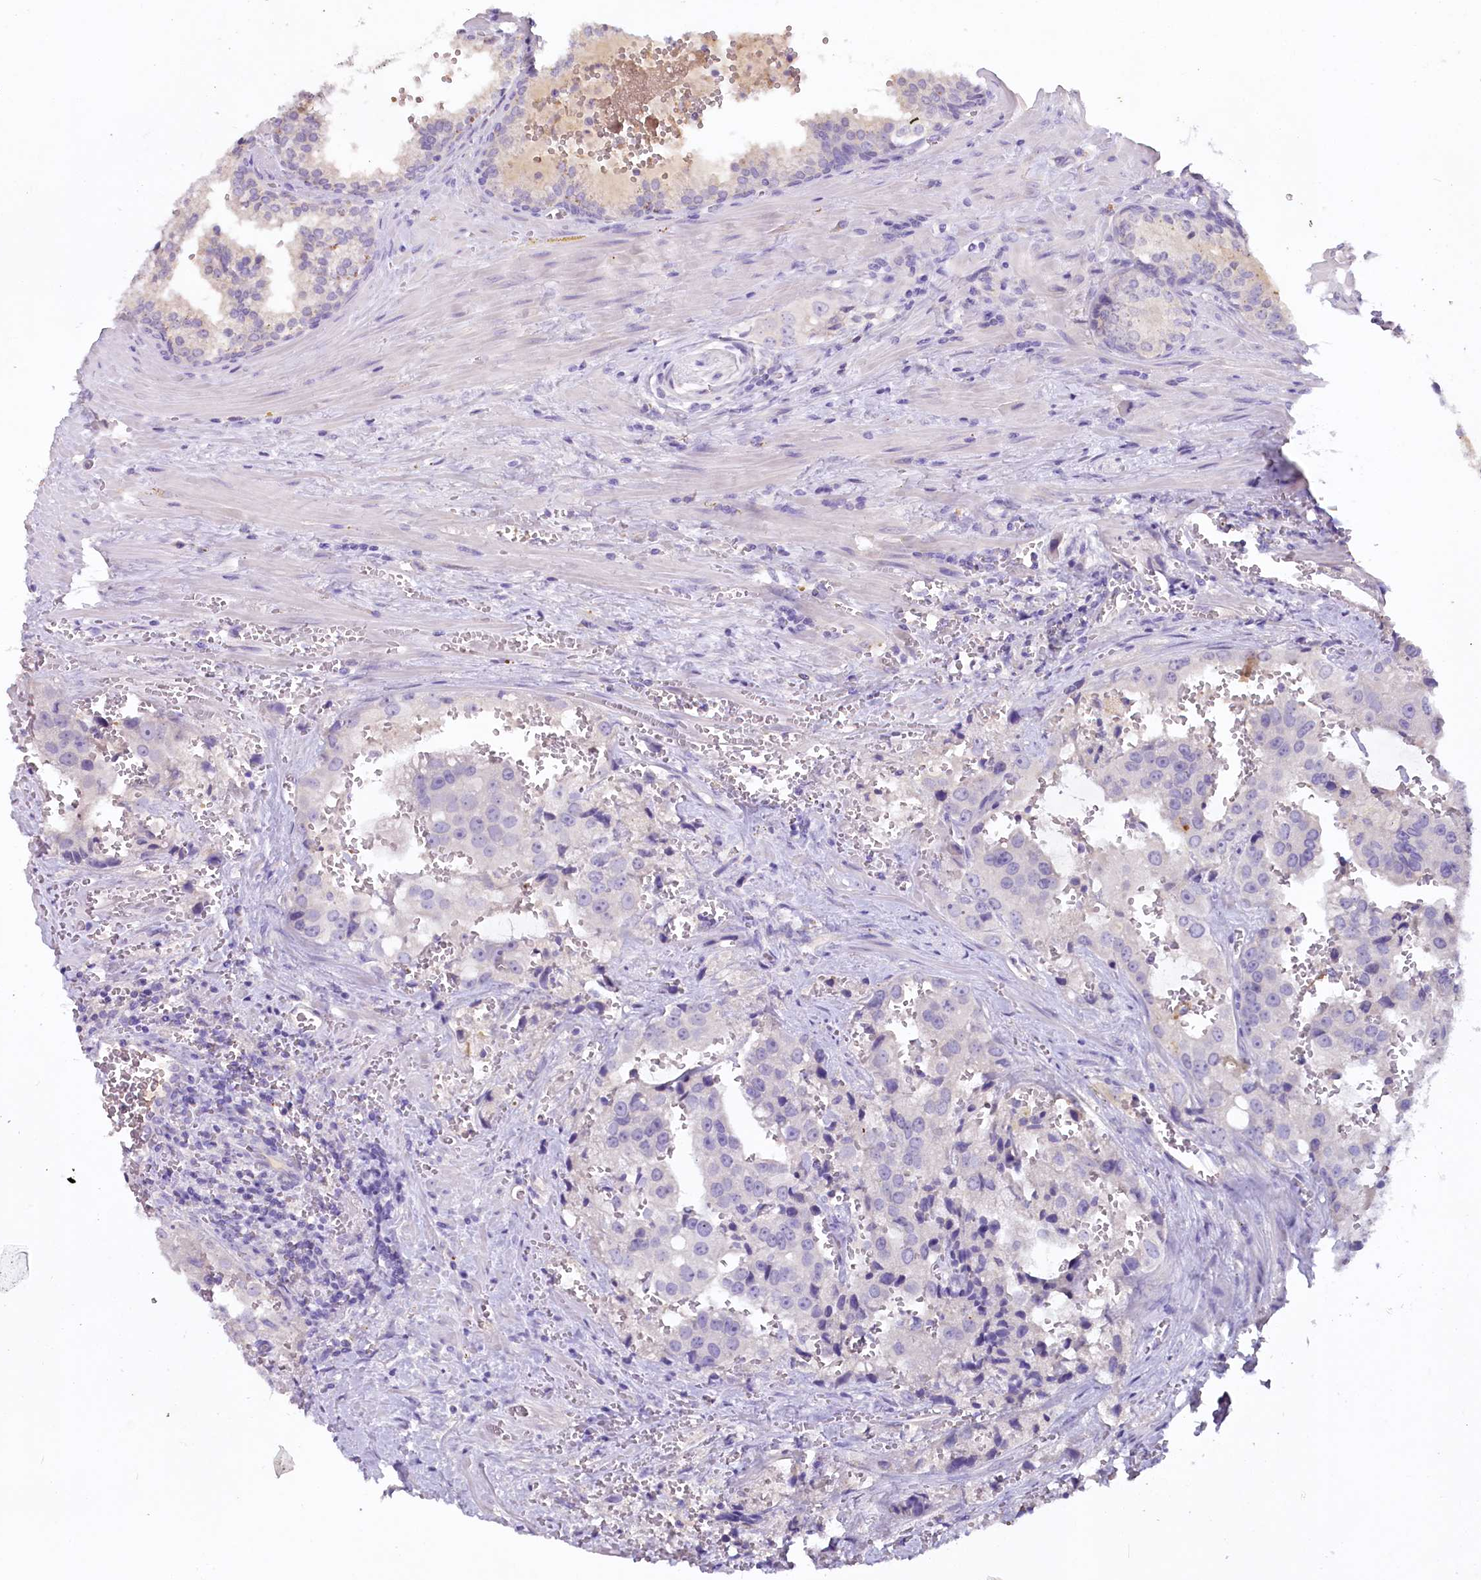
{"staining": {"intensity": "negative", "quantity": "none", "location": "none"}, "tissue": "prostate cancer", "cell_type": "Tumor cells", "image_type": "cancer", "snomed": [{"axis": "morphology", "description": "Adenocarcinoma, High grade"}, {"axis": "topography", "description": "Prostate"}], "caption": "A high-resolution micrograph shows IHC staining of prostate cancer, which shows no significant staining in tumor cells.", "gene": "HPD", "patient": {"sex": "male", "age": 68}}